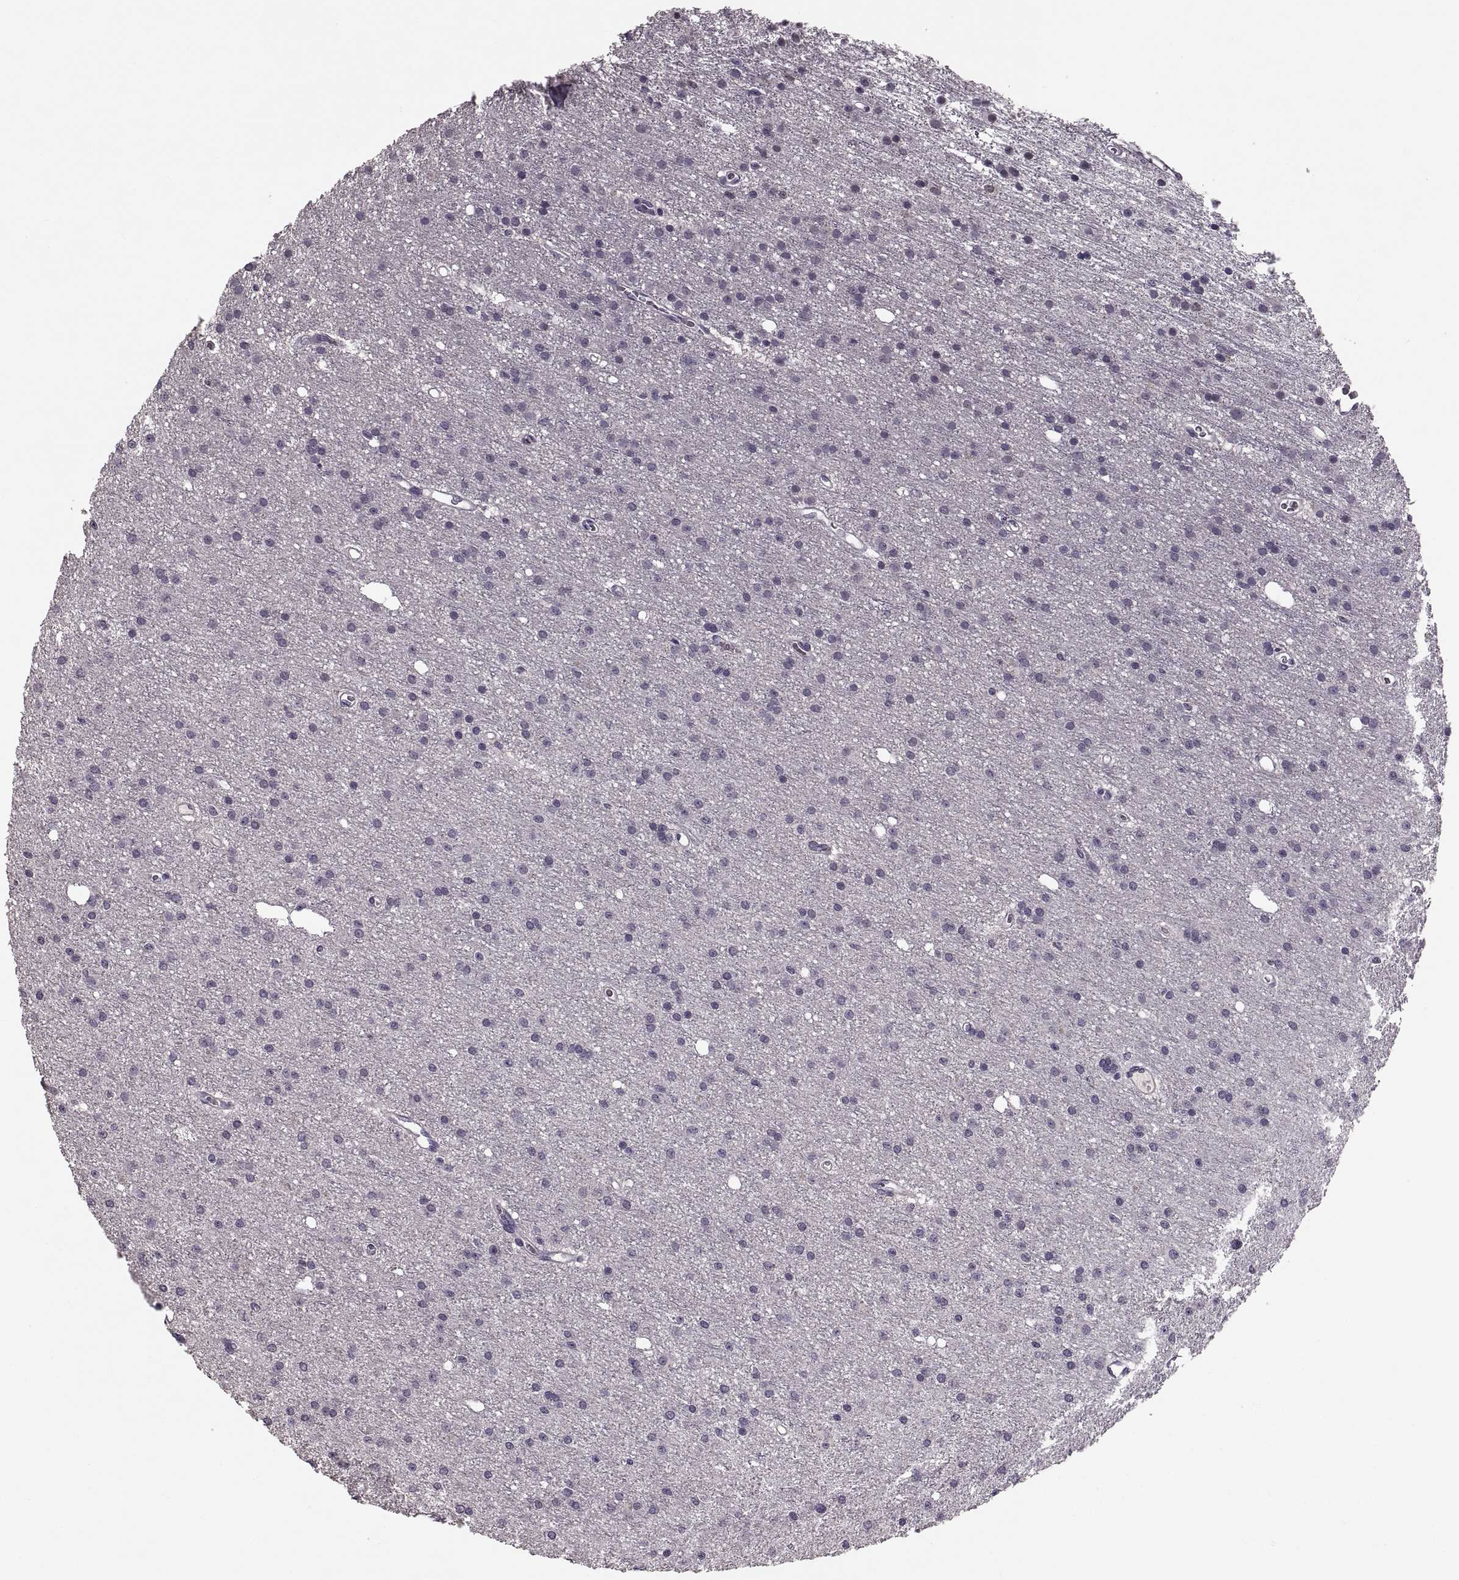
{"staining": {"intensity": "negative", "quantity": "none", "location": "none"}, "tissue": "glioma", "cell_type": "Tumor cells", "image_type": "cancer", "snomed": [{"axis": "morphology", "description": "Glioma, malignant, Low grade"}, {"axis": "topography", "description": "Brain"}], "caption": "High magnification brightfield microscopy of malignant glioma (low-grade) stained with DAB (3,3'-diaminobenzidine) (brown) and counterstained with hematoxylin (blue): tumor cells show no significant staining. (Stains: DAB (3,3'-diaminobenzidine) IHC with hematoxylin counter stain, Microscopy: brightfield microscopy at high magnification).", "gene": "CACNA1F", "patient": {"sex": "male", "age": 27}}